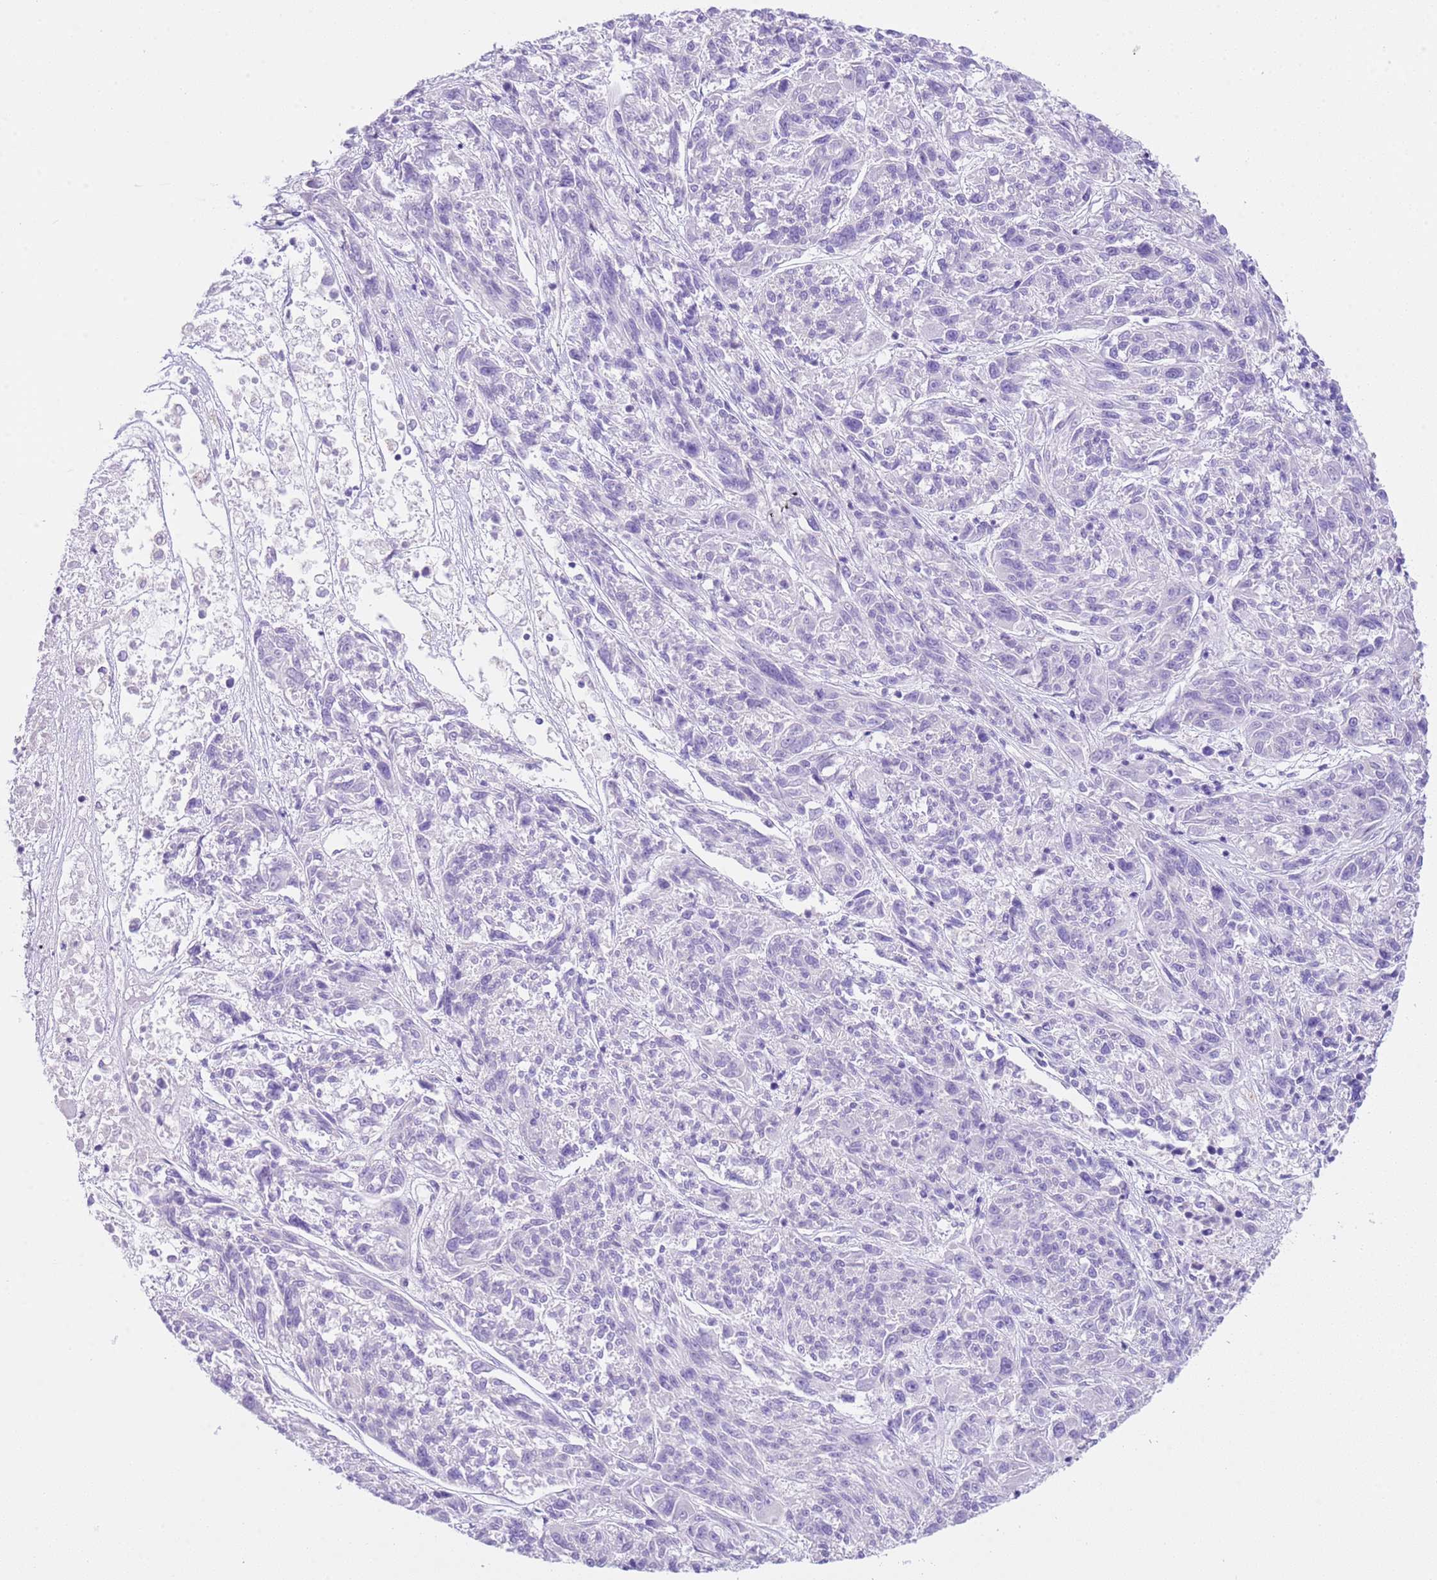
{"staining": {"intensity": "negative", "quantity": "none", "location": "none"}, "tissue": "melanoma", "cell_type": "Tumor cells", "image_type": "cancer", "snomed": [{"axis": "morphology", "description": "Malignant melanoma, NOS"}, {"axis": "topography", "description": "Skin"}], "caption": "High magnification brightfield microscopy of melanoma stained with DAB (3,3'-diaminobenzidine) (brown) and counterstained with hematoxylin (blue): tumor cells show no significant staining. The staining is performed using DAB brown chromogen with nuclei counter-stained in using hematoxylin.", "gene": "CPB1", "patient": {"sex": "male", "age": 53}}